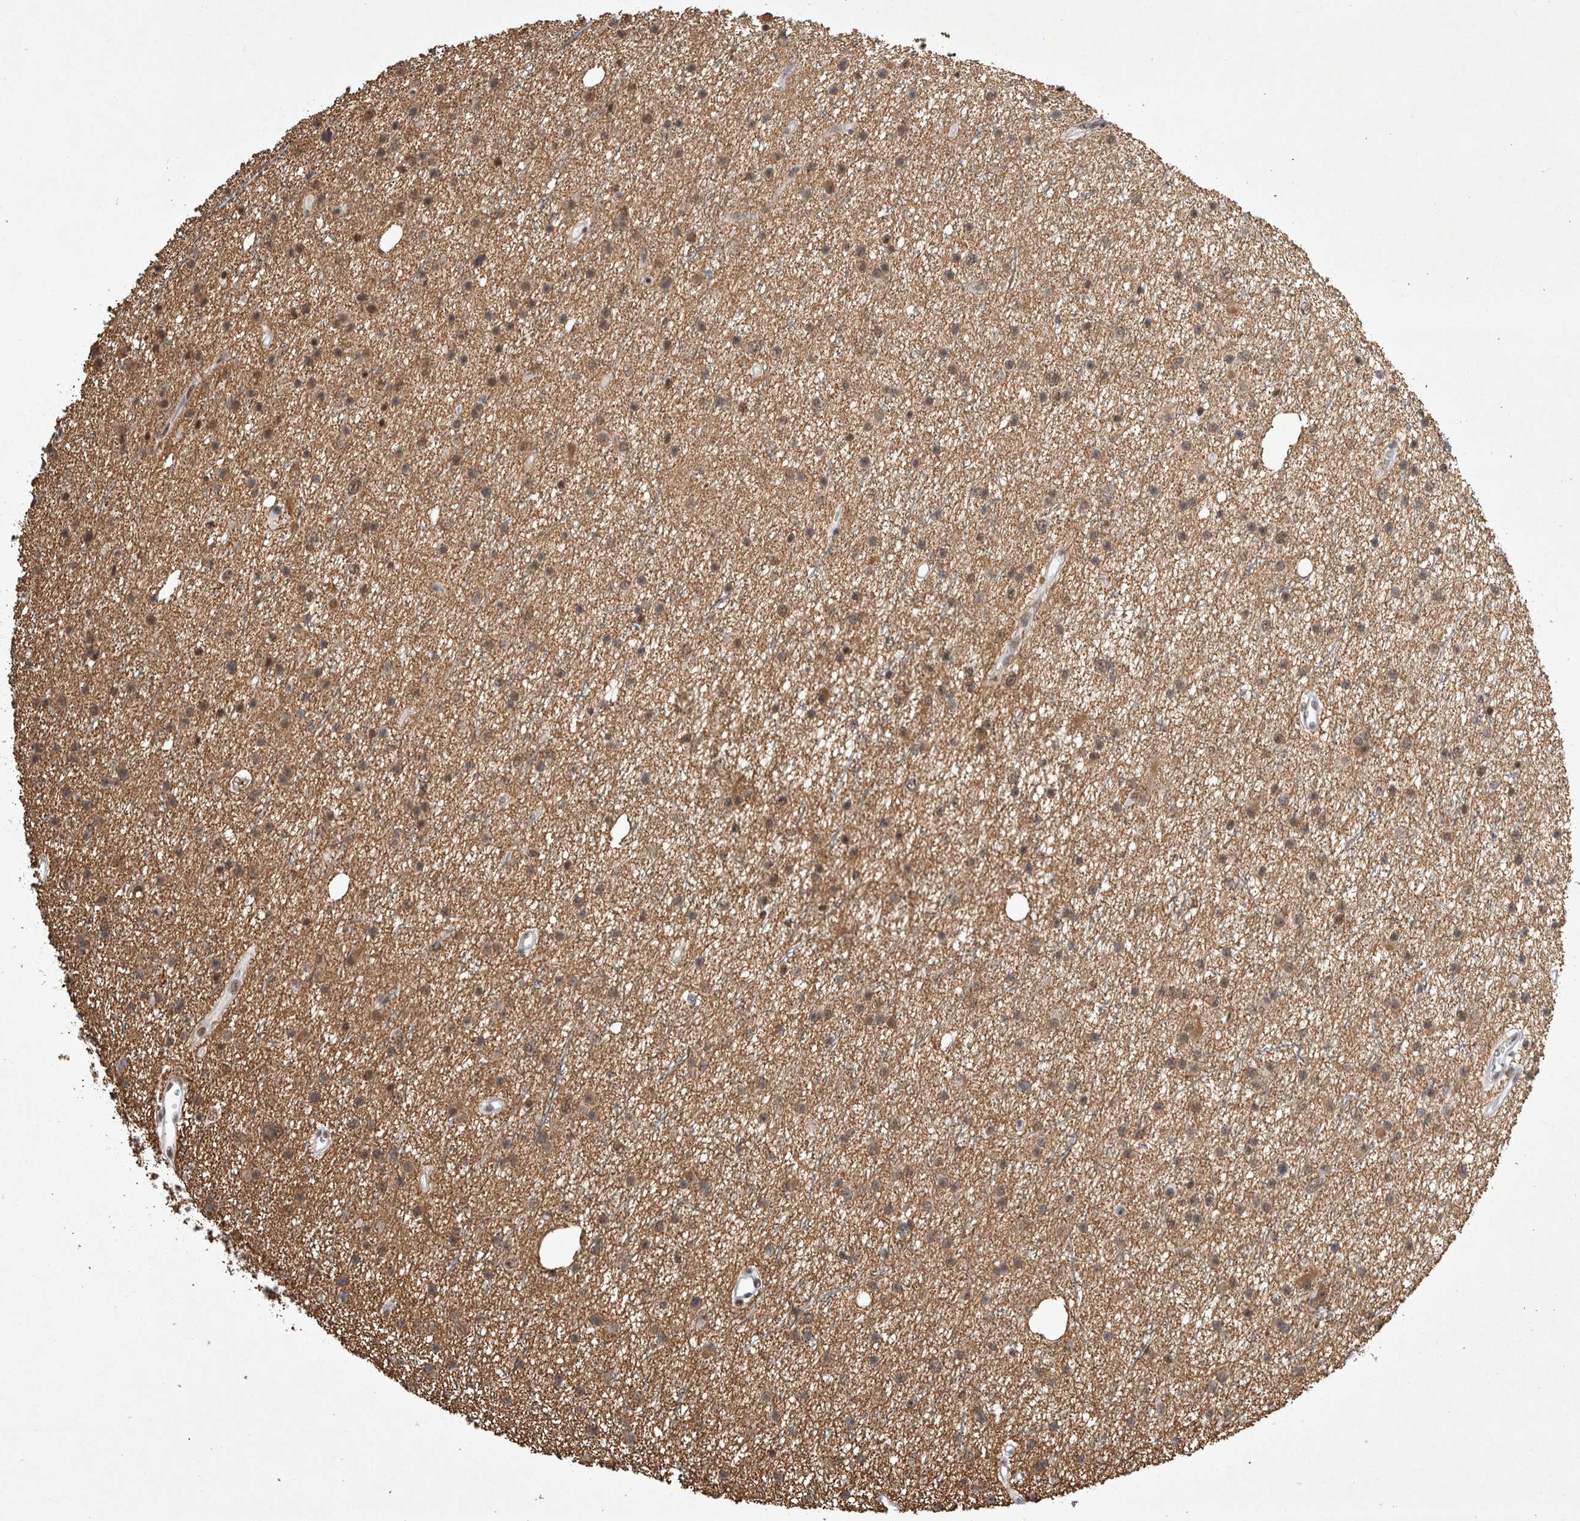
{"staining": {"intensity": "moderate", "quantity": "25%-75%", "location": "nuclear"}, "tissue": "glioma", "cell_type": "Tumor cells", "image_type": "cancer", "snomed": [{"axis": "morphology", "description": "Glioma, malignant, Low grade"}, {"axis": "topography", "description": "Cerebral cortex"}], "caption": "A histopathology image of human malignant low-grade glioma stained for a protein reveals moderate nuclear brown staining in tumor cells.", "gene": "RBM6", "patient": {"sex": "female", "age": 39}}